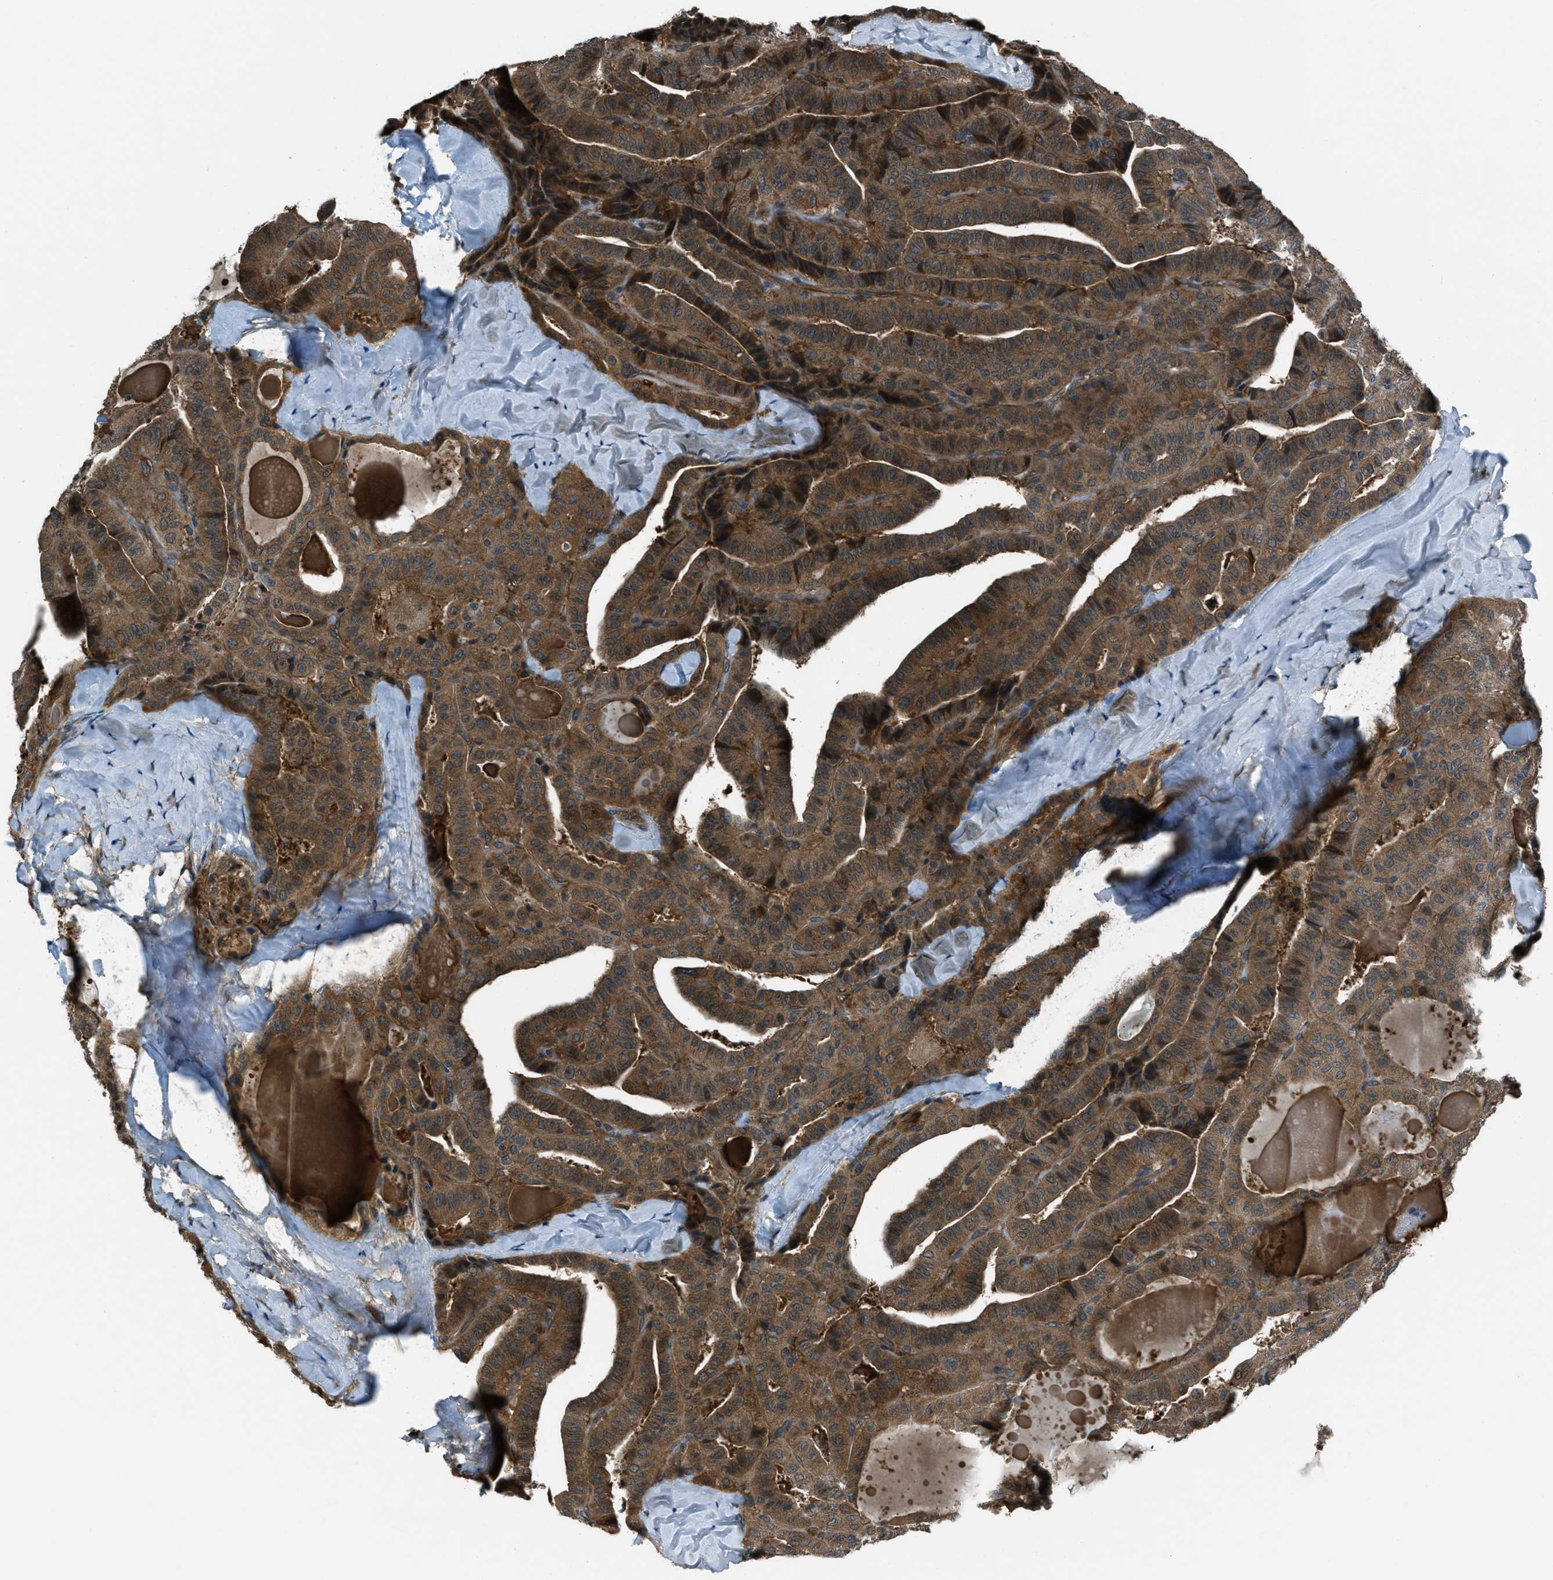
{"staining": {"intensity": "strong", "quantity": "25%-75%", "location": "cytoplasmic/membranous"}, "tissue": "thyroid cancer", "cell_type": "Tumor cells", "image_type": "cancer", "snomed": [{"axis": "morphology", "description": "Papillary adenocarcinoma, NOS"}, {"axis": "topography", "description": "Thyroid gland"}], "caption": "An image showing strong cytoplasmic/membranous positivity in approximately 25%-75% of tumor cells in thyroid cancer, as visualized by brown immunohistochemical staining.", "gene": "ASAP2", "patient": {"sex": "male", "age": 77}}